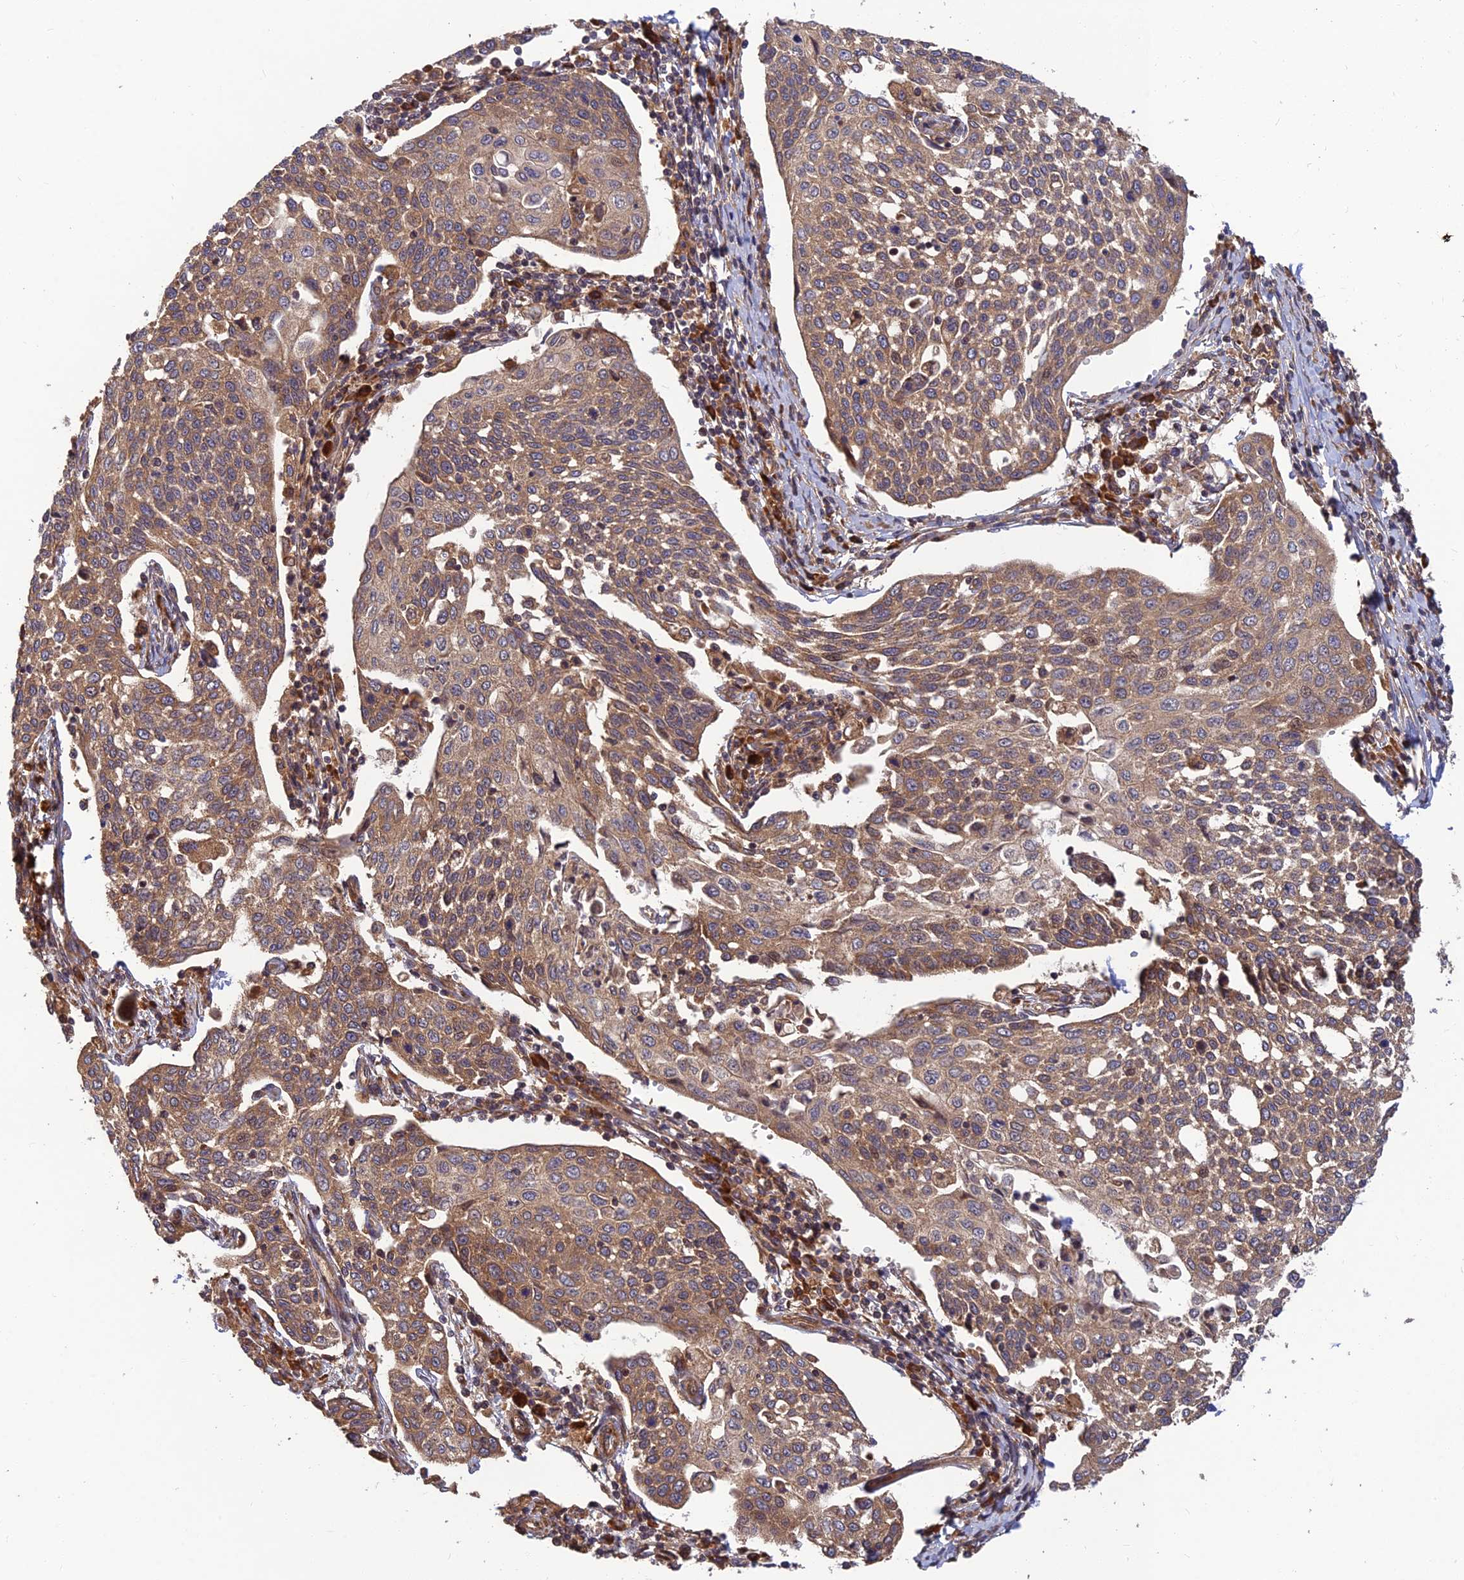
{"staining": {"intensity": "moderate", "quantity": ">75%", "location": "cytoplasmic/membranous"}, "tissue": "cervical cancer", "cell_type": "Tumor cells", "image_type": "cancer", "snomed": [{"axis": "morphology", "description": "Squamous cell carcinoma, NOS"}, {"axis": "topography", "description": "Cervix"}], "caption": "IHC of human cervical cancer (squamous cell carcinoma) shows medium levels of moderate cytoplasmic/membranous positivity in about >75% of tumor cells.", "gene": "RELCH", "patient": {"sex": "female", "age": 34}}